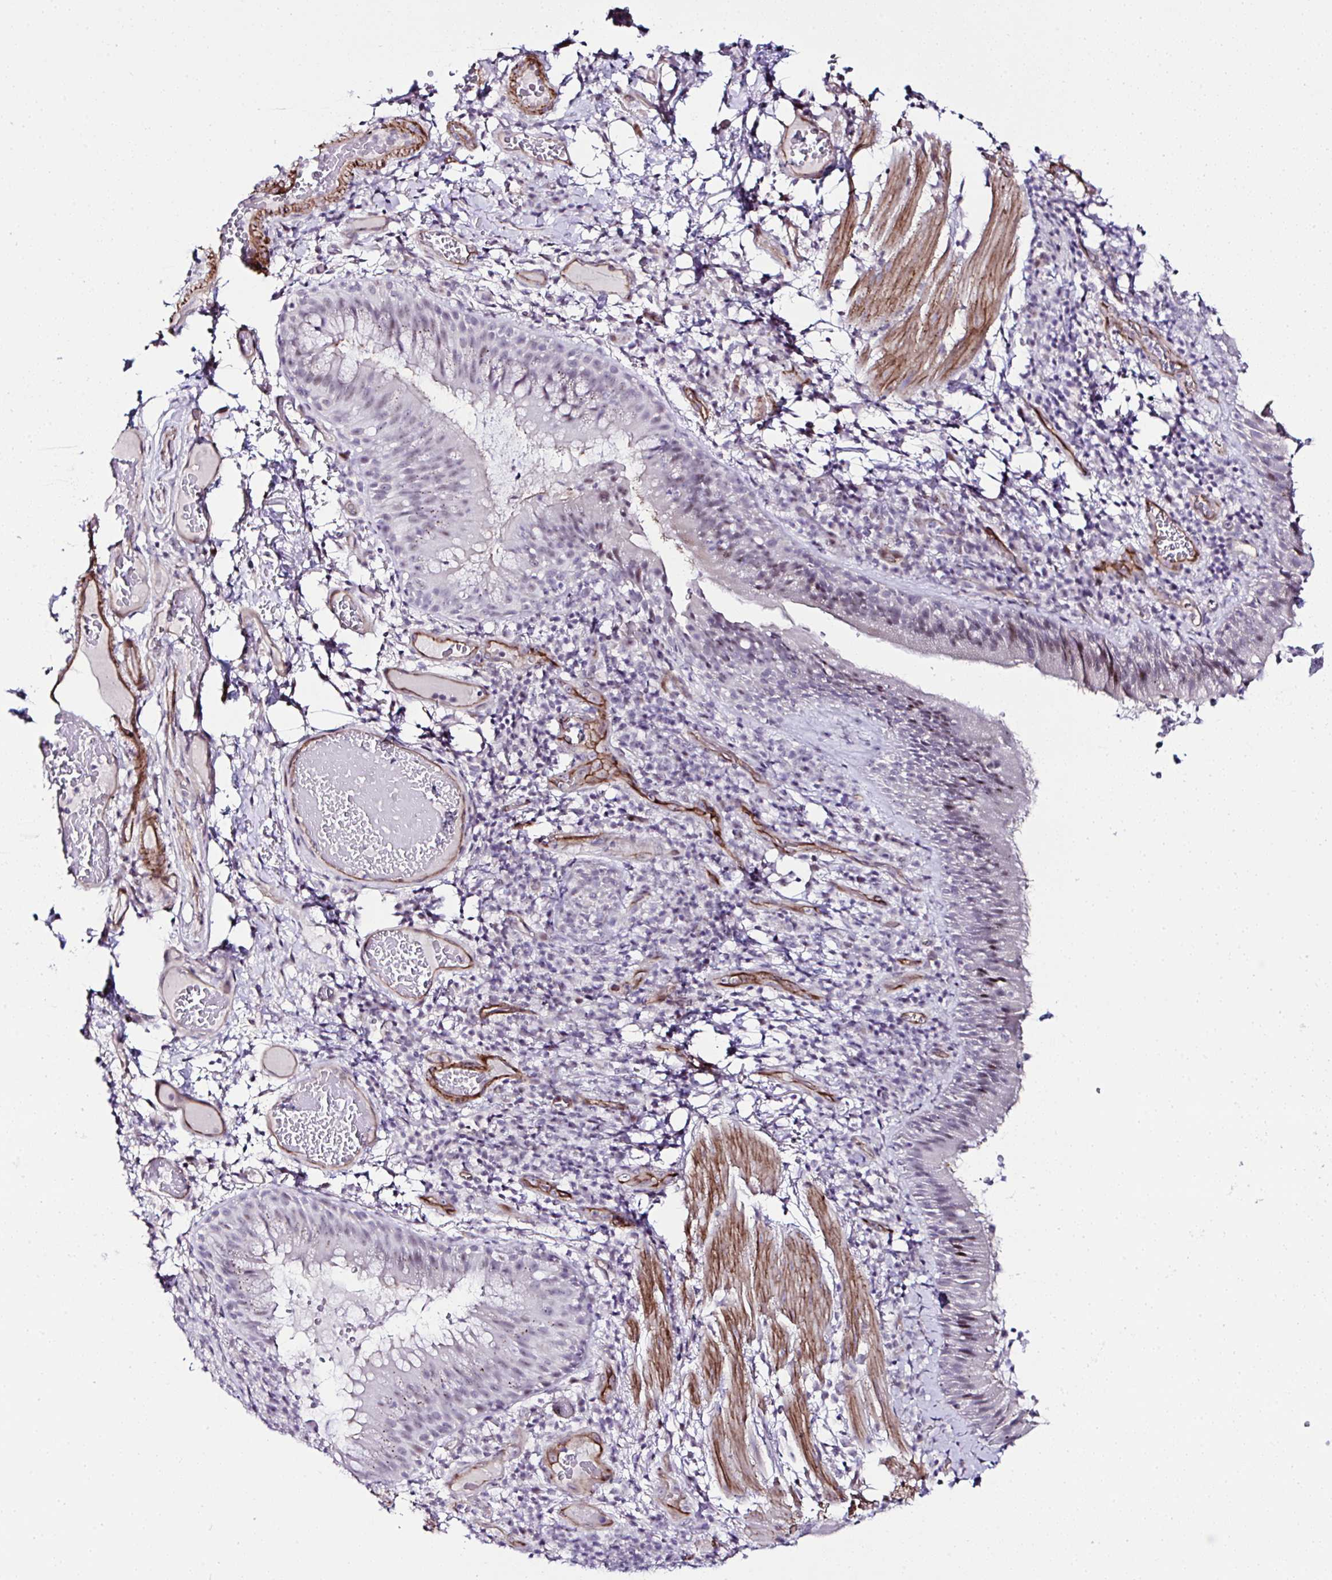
{"staining": {"intensity": "moderate", "quantity": "<25%", "location": "cytoplasmic/membranous"}, "tissue": "bronchus", "cell_type": "Respiratory epithelial cells", "image_type": "normal", "snomed": [{"axis": "morphology", "description": "Normal tissue, NOS"}, {"axis": "topography", "description": "Lymph node"}, {"axis": "topography", "description": "Bronchus"}], "caption": "Protein staining of benign bronchus displays moderate cytoplasmic/membranous expression in about <25% of respiratory epithelial cells. (DAB (3,3'-diaminobenzidine) IHC with brightfield microscopy, high magnification).", "gene": "FBXO34", "patient": {"sex": "male", "age": 56}}